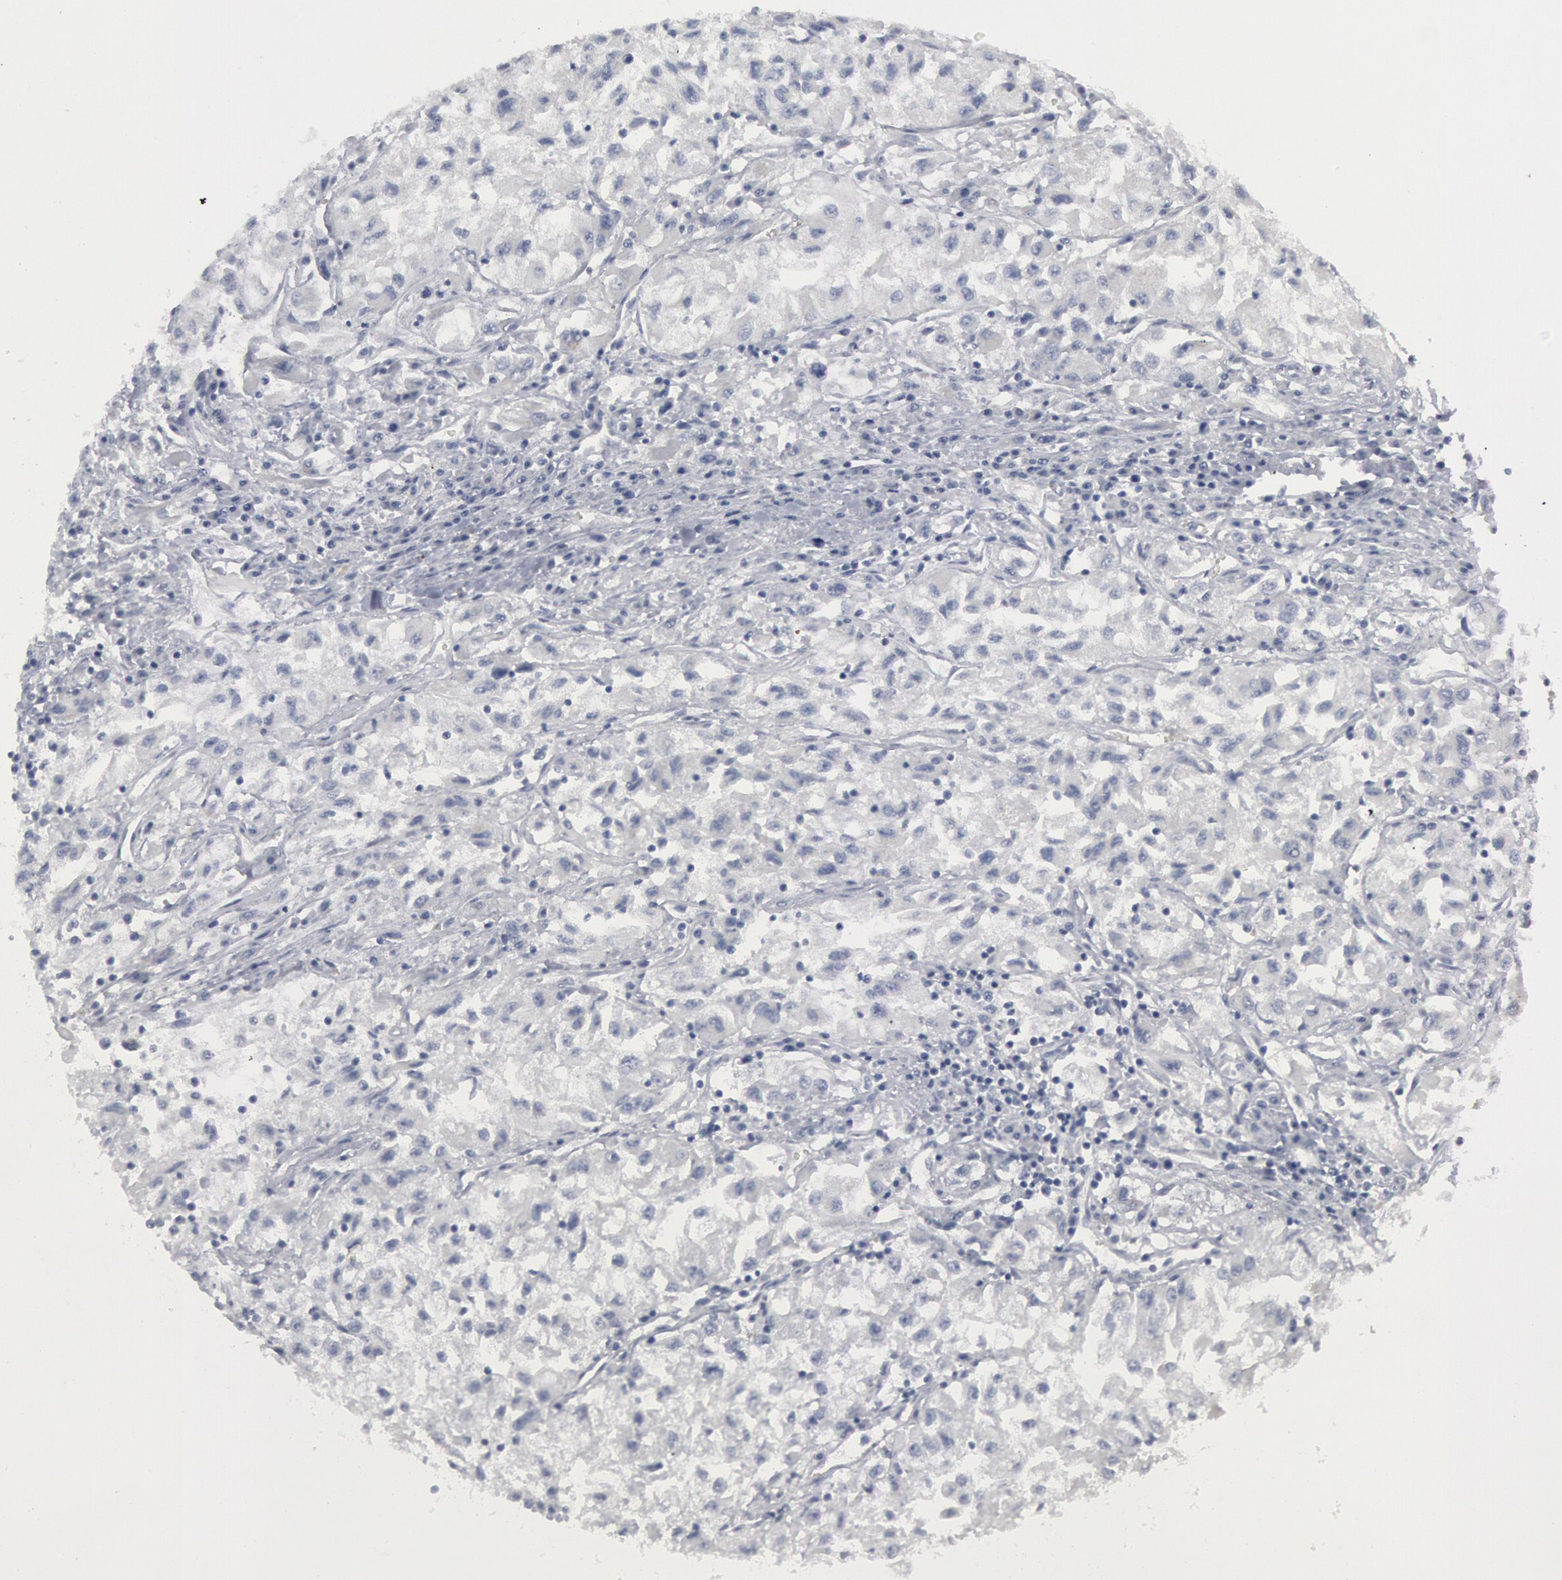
{"staining": {"intensity": "negative", "quantity": "none", "location": "none"}, "tissue": "renal cancer", "cell_type": "Tumor cells", "image_type": "cancer", "snomed": [{"axis": "morphology", "description": "Adenocarcinoma, NOS"}, {"axis": "topography", "description": "Kidney"}], "caption": "An immunohistochemistry histopathology image of renal cancer (adenocarcinoma) is shown. There is no staining in tumor cells of renal cancer (adenocarcinoma).", "gene": "DMC1", "patient": {"sex": "male", "age": 59}}